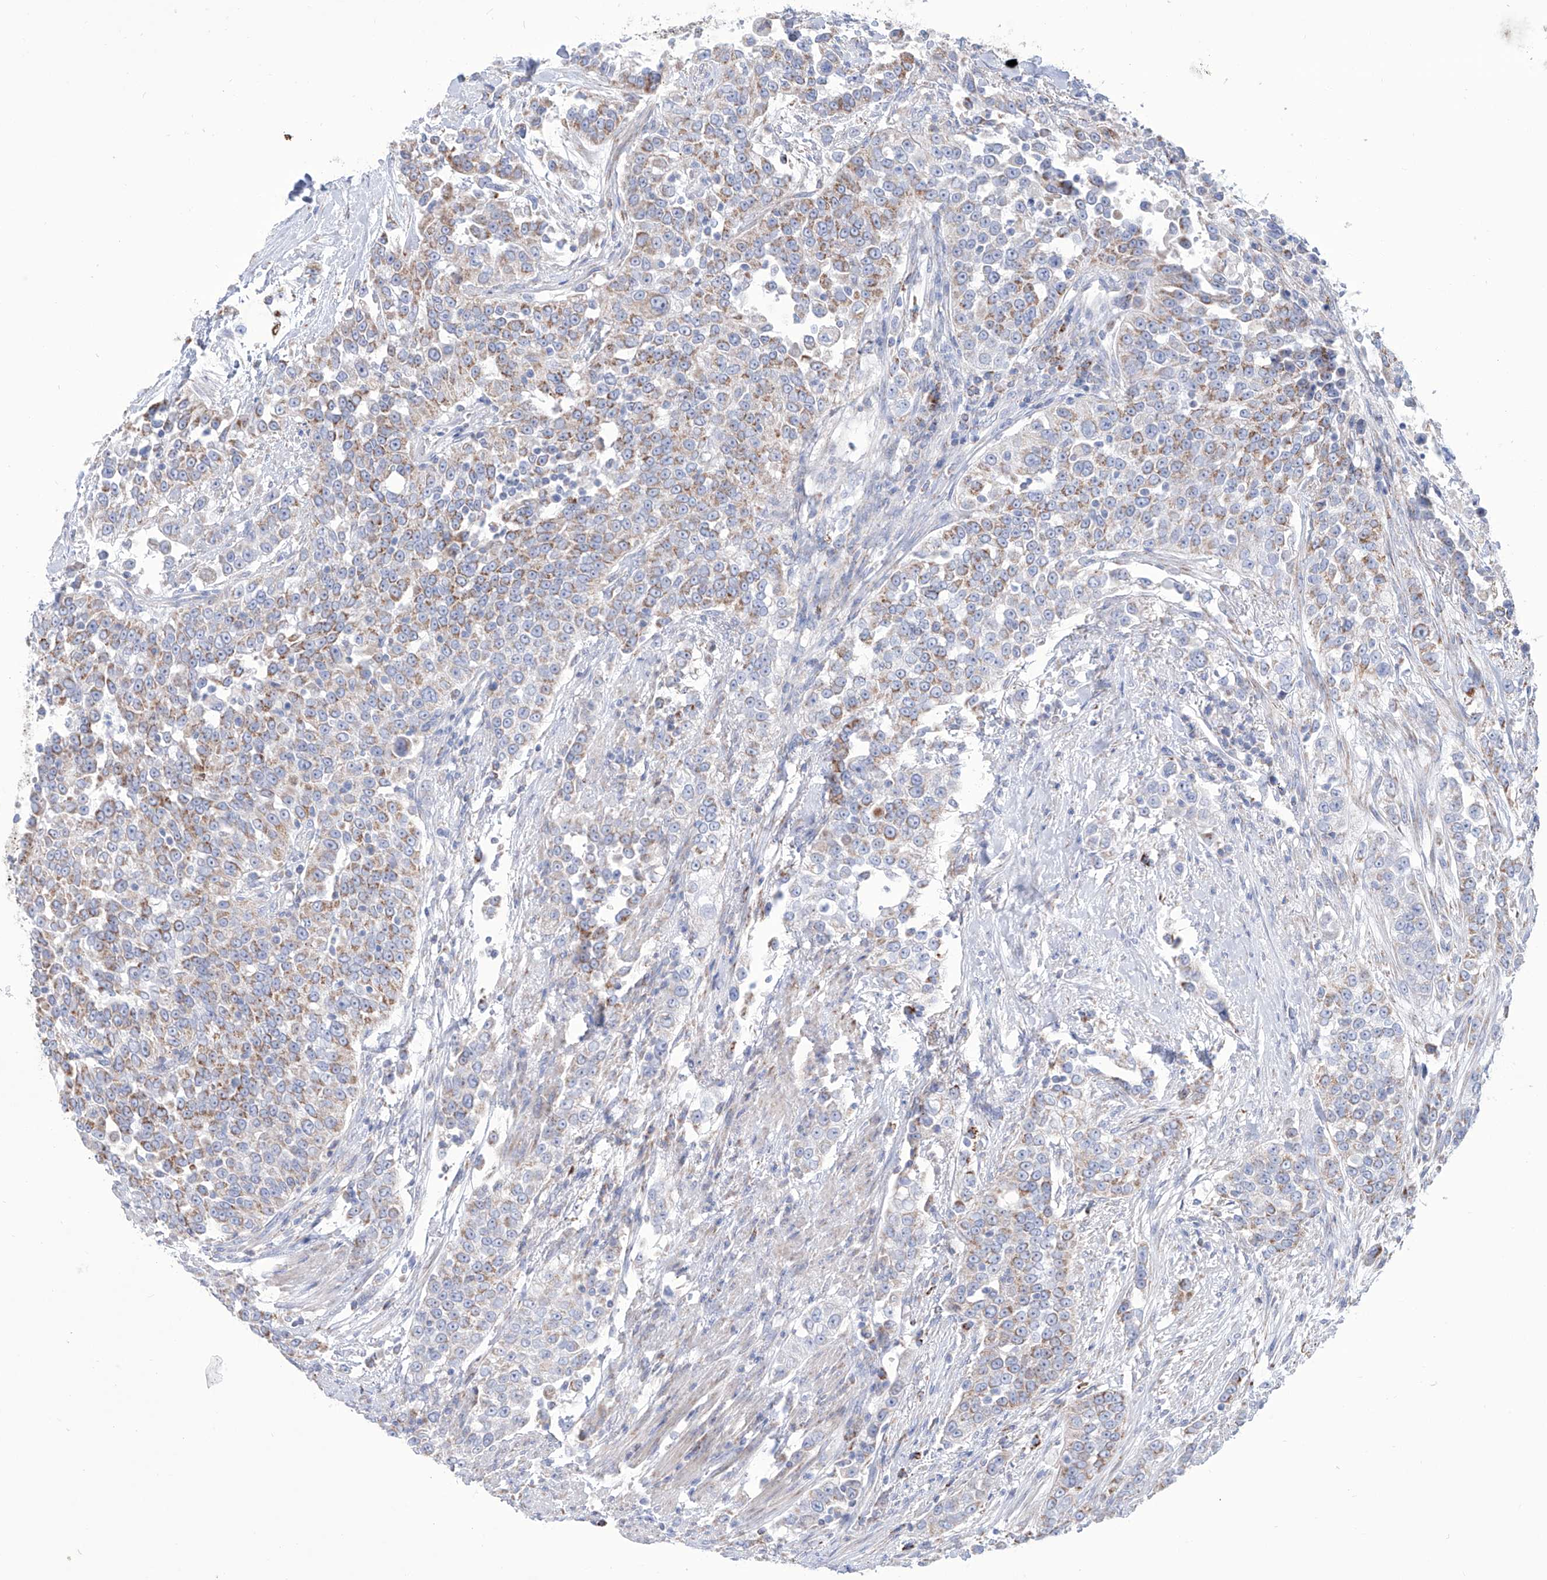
{"staining": {"intensity": "moderate", "quantity": "25%-75%", "location": "cytoplasmic/membranous"}, "tissue": "urothelial cancer", "cell_type": "Tumor cells", "image_type": "cancer", "snomed": [{"axis": "morphology", "description": "Urothelial carcinoma, High grade"}, {"axis": "topography", "description": "Urinary bladder"}], "caption": "This is an image of immunohistochemistry staining of high-grade urothelial carcinoma, which shows moderate positivity in the cytoplasmic/membranous of tumor cells.", "gene": "ALDH6A1", "patient": {"sex": "female", "age": 80}}